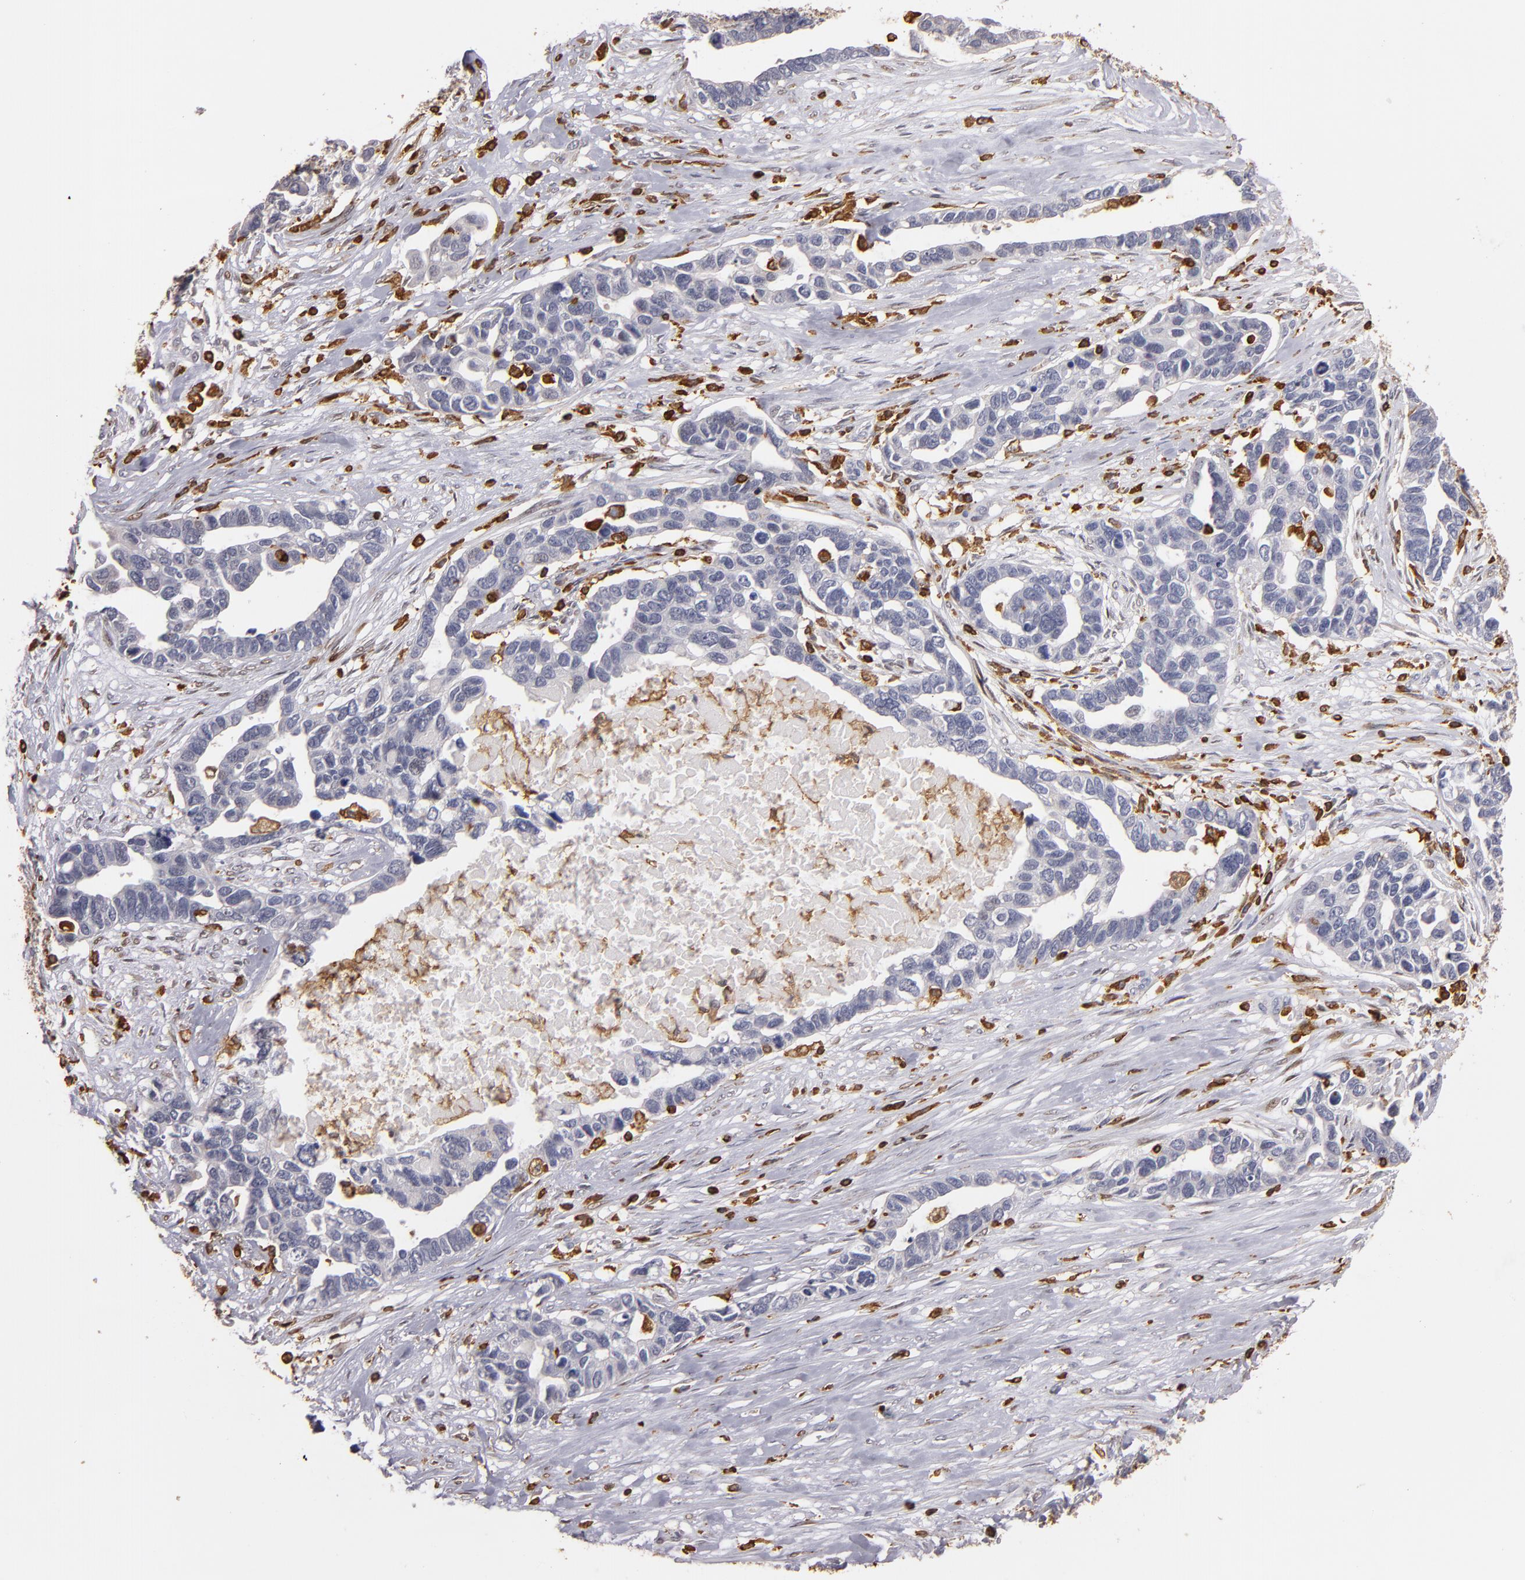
{"staining": {"intensity": "negative", "quantity": "none", "location": "none"}, "tissue": "ovarian cancer", "cell_type": "Tumor cells", "image_type": "cancer", "snomed": [{"axis": "morphology", "description": "Cystadenocarcinoma, serous, NOS"}, {"axis": "topography", "description": "Ovary"}], "caption": "A photomicrograph of ovarian cancer stained for a protein demonstrates no brown staining in tumor cells.", "gene": "WAS", "patient": {"sex": "female", "age": 54}}